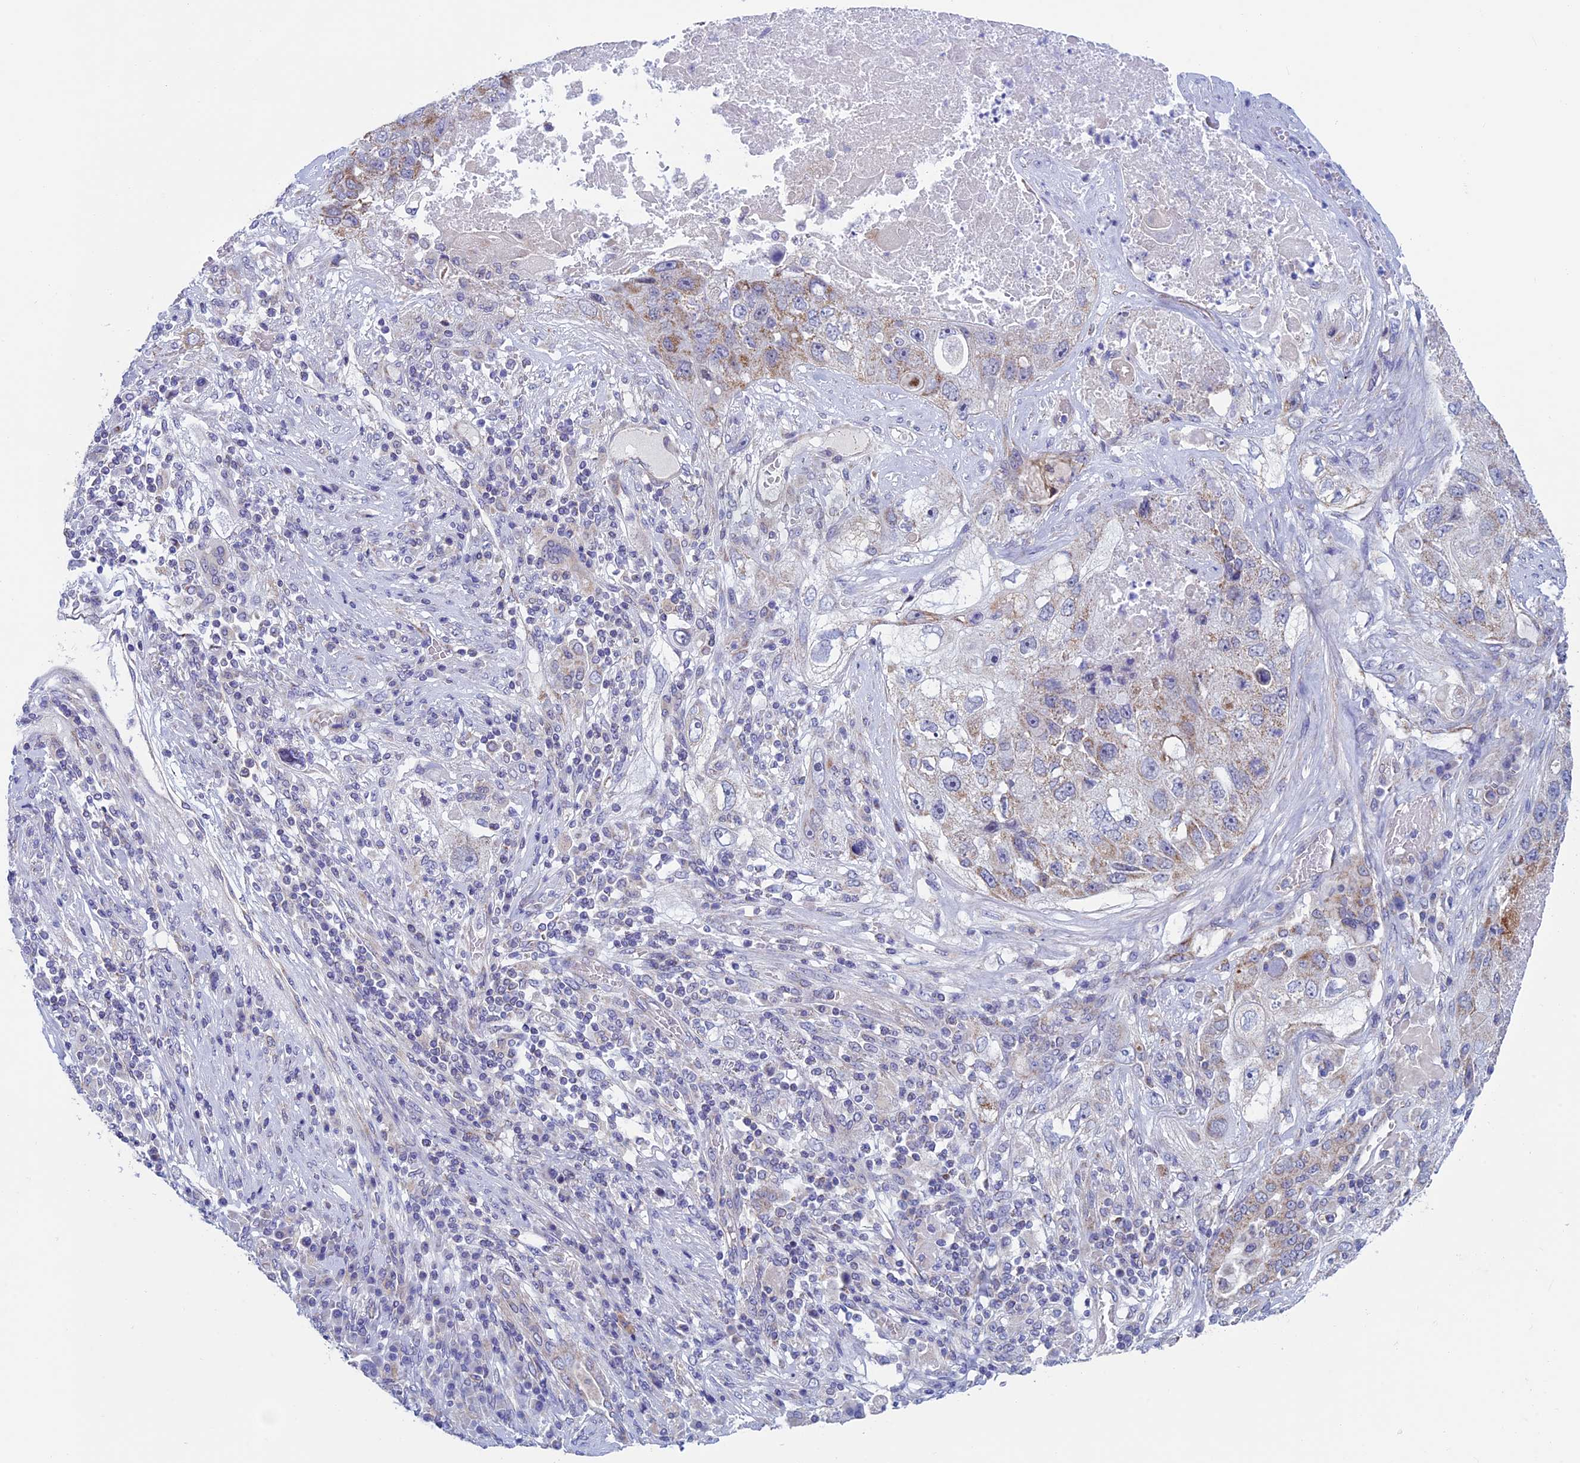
{"staining": {"intensity": "weak", "quantity": "25%-75%", "location": "cytoplasmic/membranous"}, "tissue": "lung cancer", "cell_type": "Tumor cells", "image_type": "cancer", "snomed": [{"axis": "morphology", "description": "Squamous cell carcinoma, NOS"}, {"axis": "topography", "description": "Lung"}], "caption": "A brown stain highlights weak cytoplasmic/membranous positivity of a protein in lung cancer tumor cells.", "gene": "MFSD12", "patient": {"sex": "male", "age": 61}}